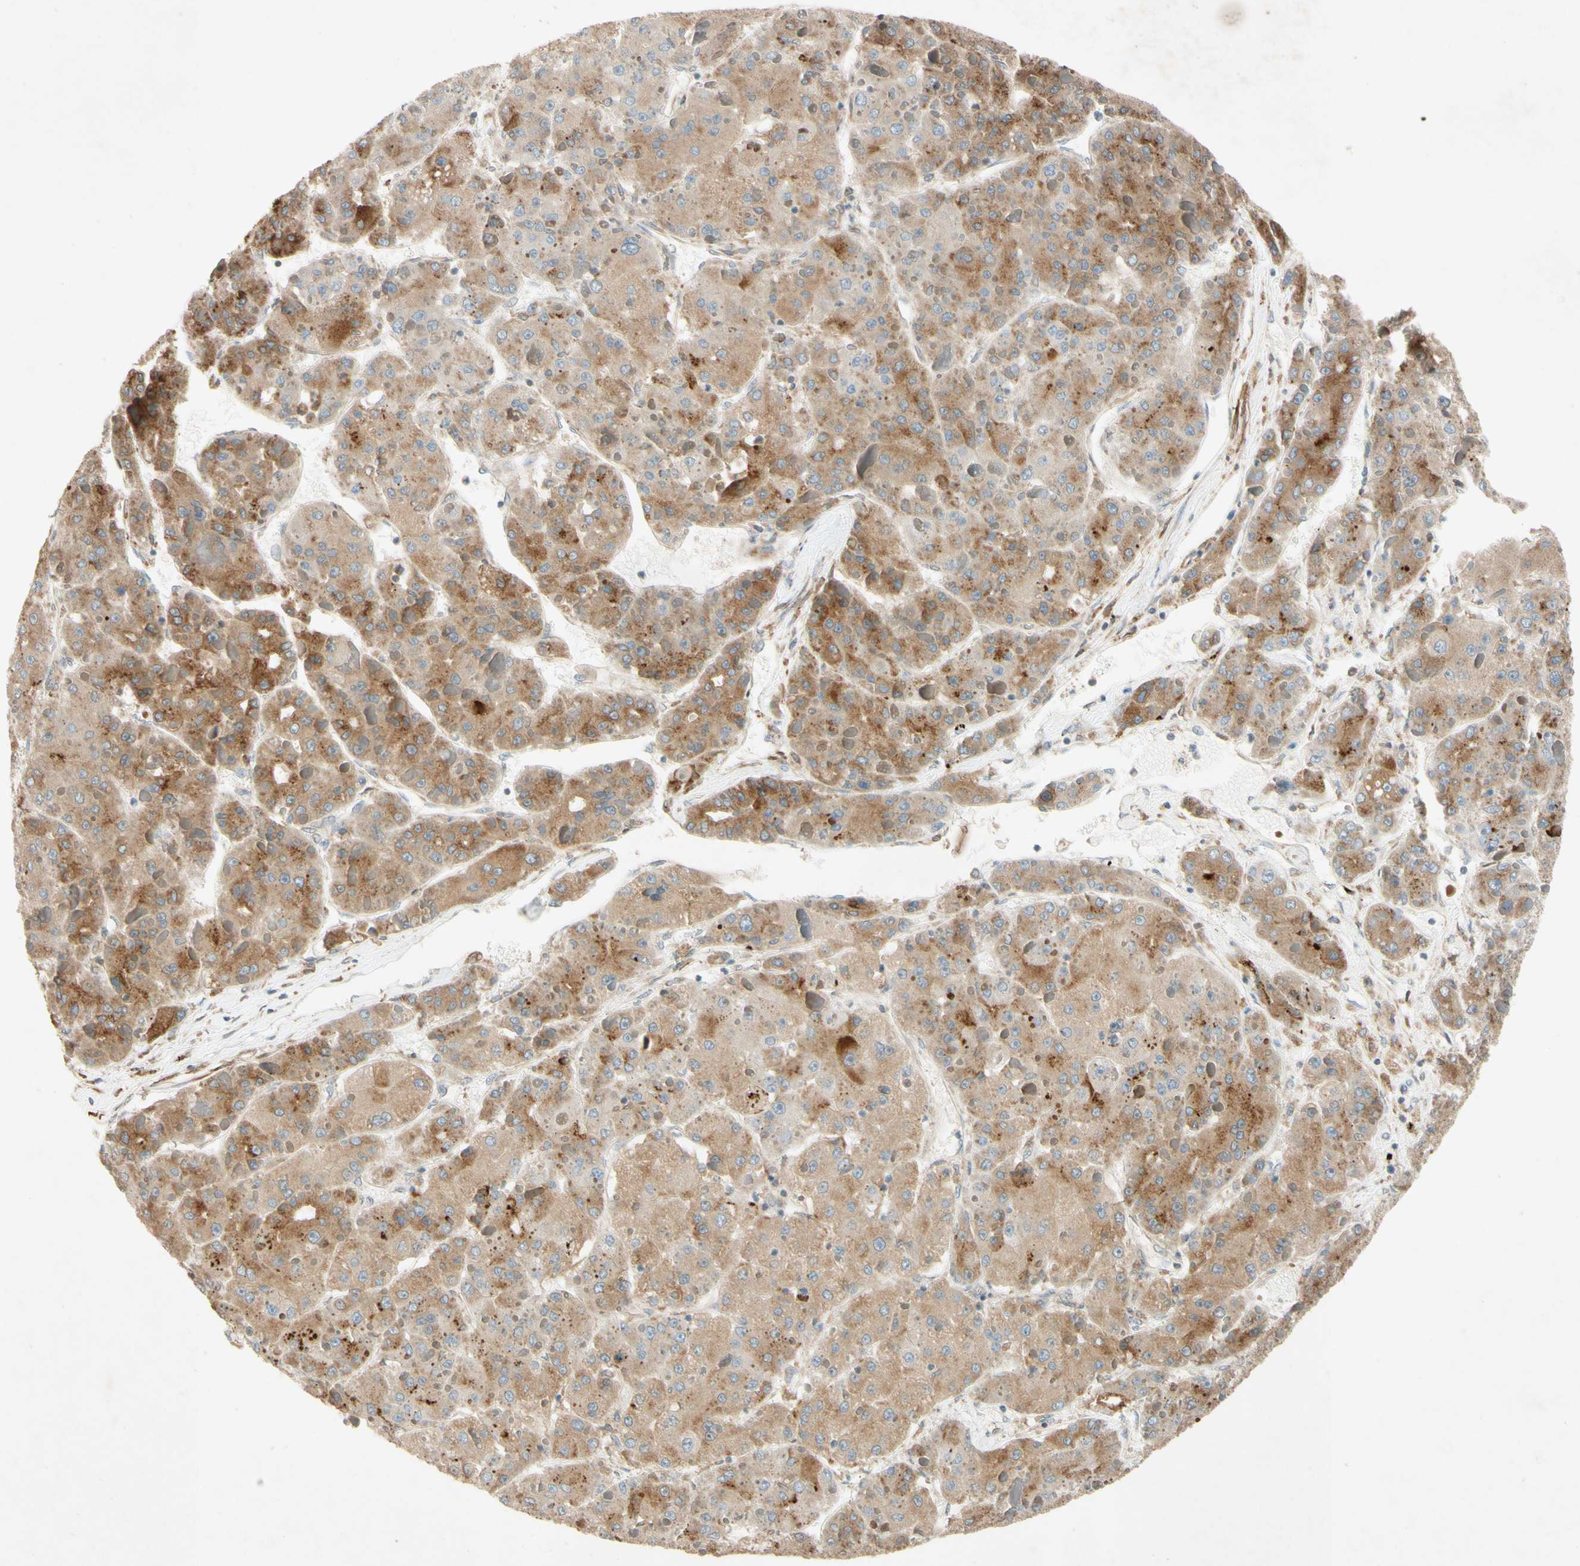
{"staining": {"intensity": "moderate", "quantity": ">75%", "location": "cytoplasmic/membranous"}, "tissue": "liver cancer", "cell_type": "Tumor cells", "image_type": "cancer", "snomed": [{"axis": "morphology", "description": "Carcinoma, Hepatocellular, NOS"}, {"axis": "topography", "description": "Liver"}], "caption": "Liver hepatocellular carcinoma was stained to show a protein in brown. There is medium levels of moderate cytoplasmic/membranous positivity in approximately >75% of tumor cells.", "gene": "PTPRU", "patient": {"sex": "female", "age": 73}}